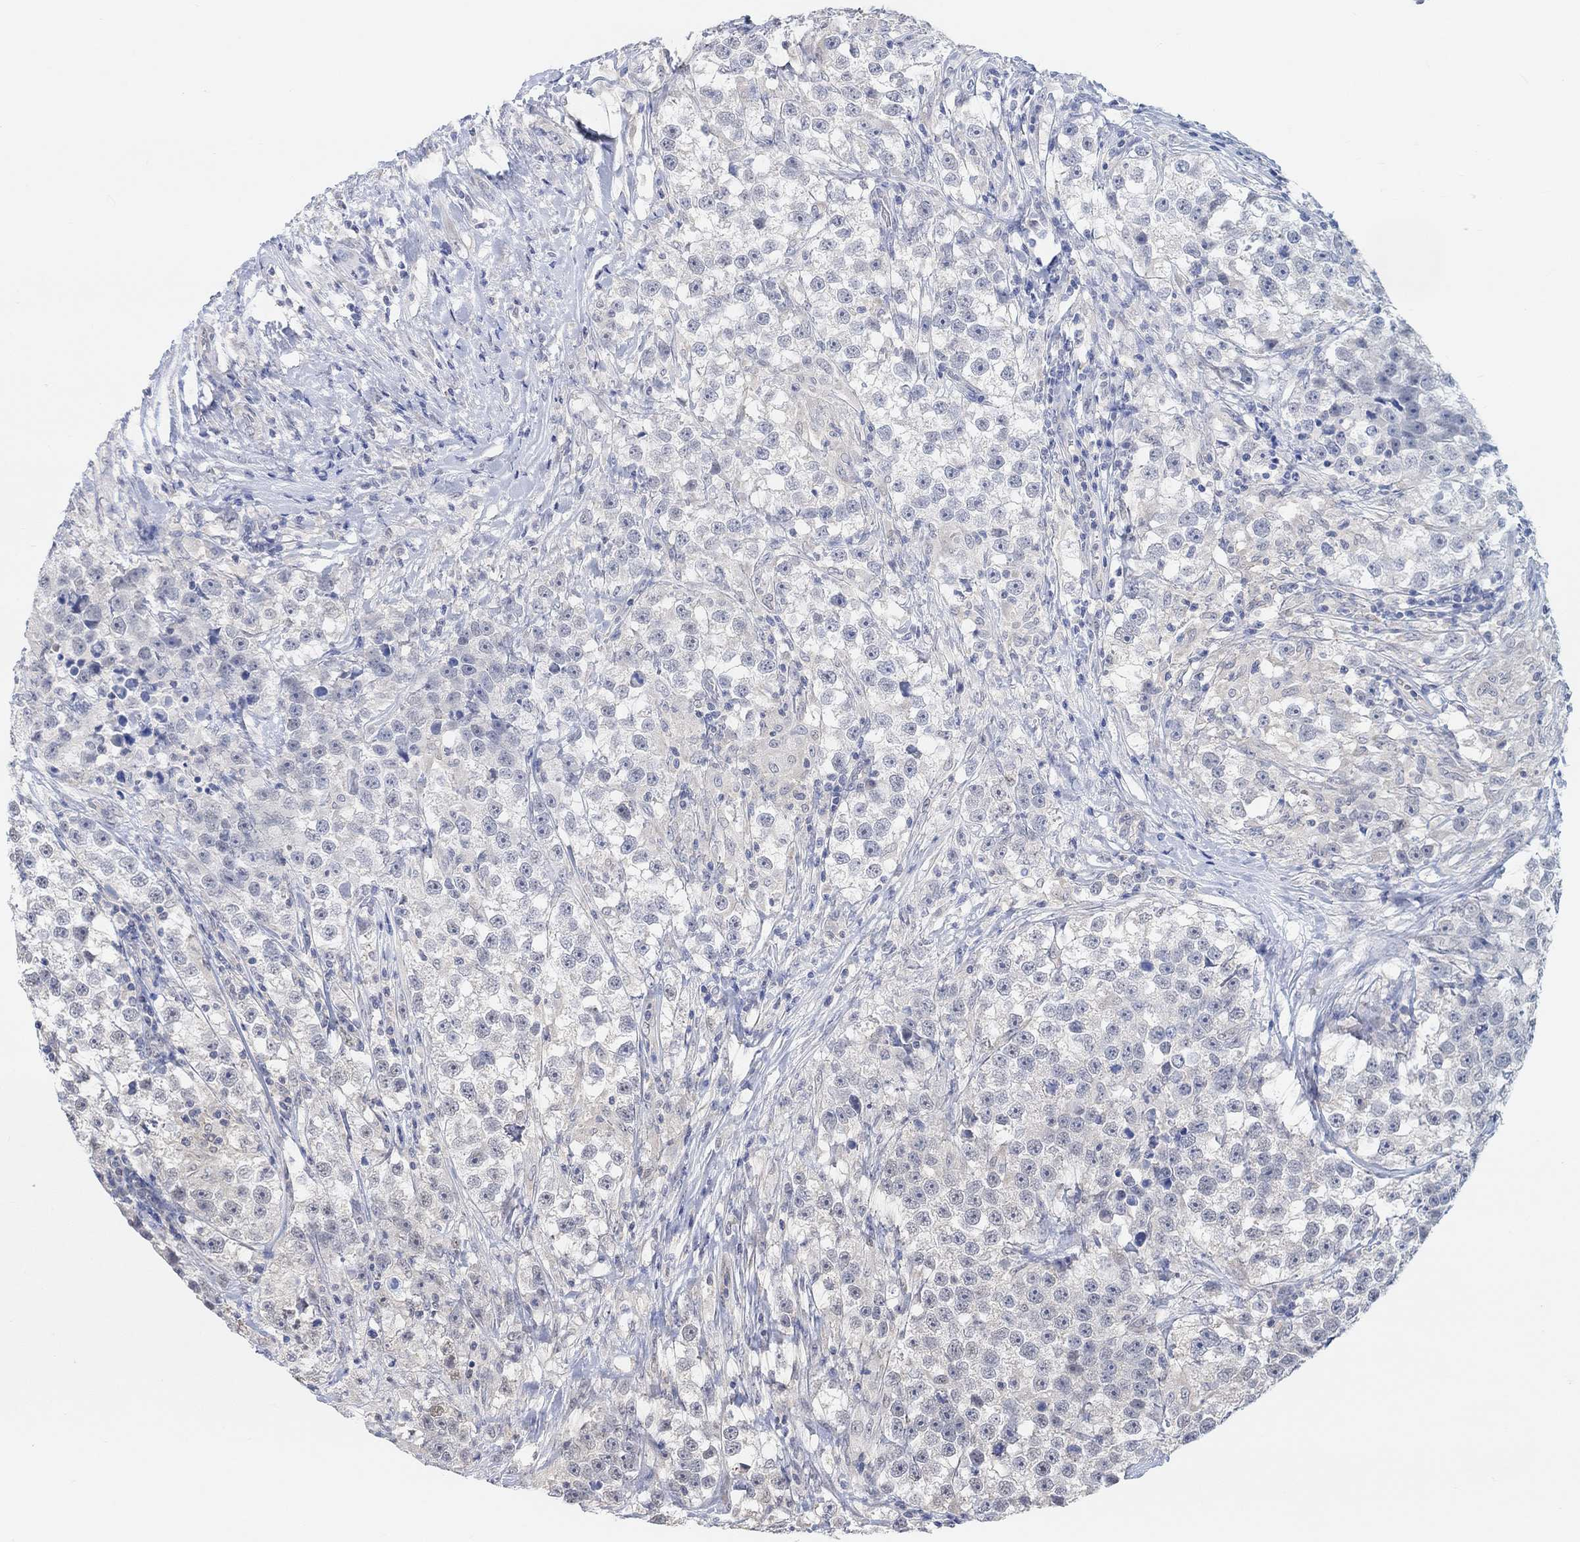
{"staining": {"intensity": "negative", "quantity": "none", "location": "none"}, "tissue": "testis cancer", "cell_type": "Tumor cells", "image_type": "cancer", "snomed": [{"axis": "morphology", "description": "Seminoma, NOS"}, {"axis": "topography", "description": "Testis"}], "caption": "The histopathology image displays no staining of tumor cells in seminoma (testis).", "gene": "MUC1", "patient": {"sex": "male", "age": 46}}